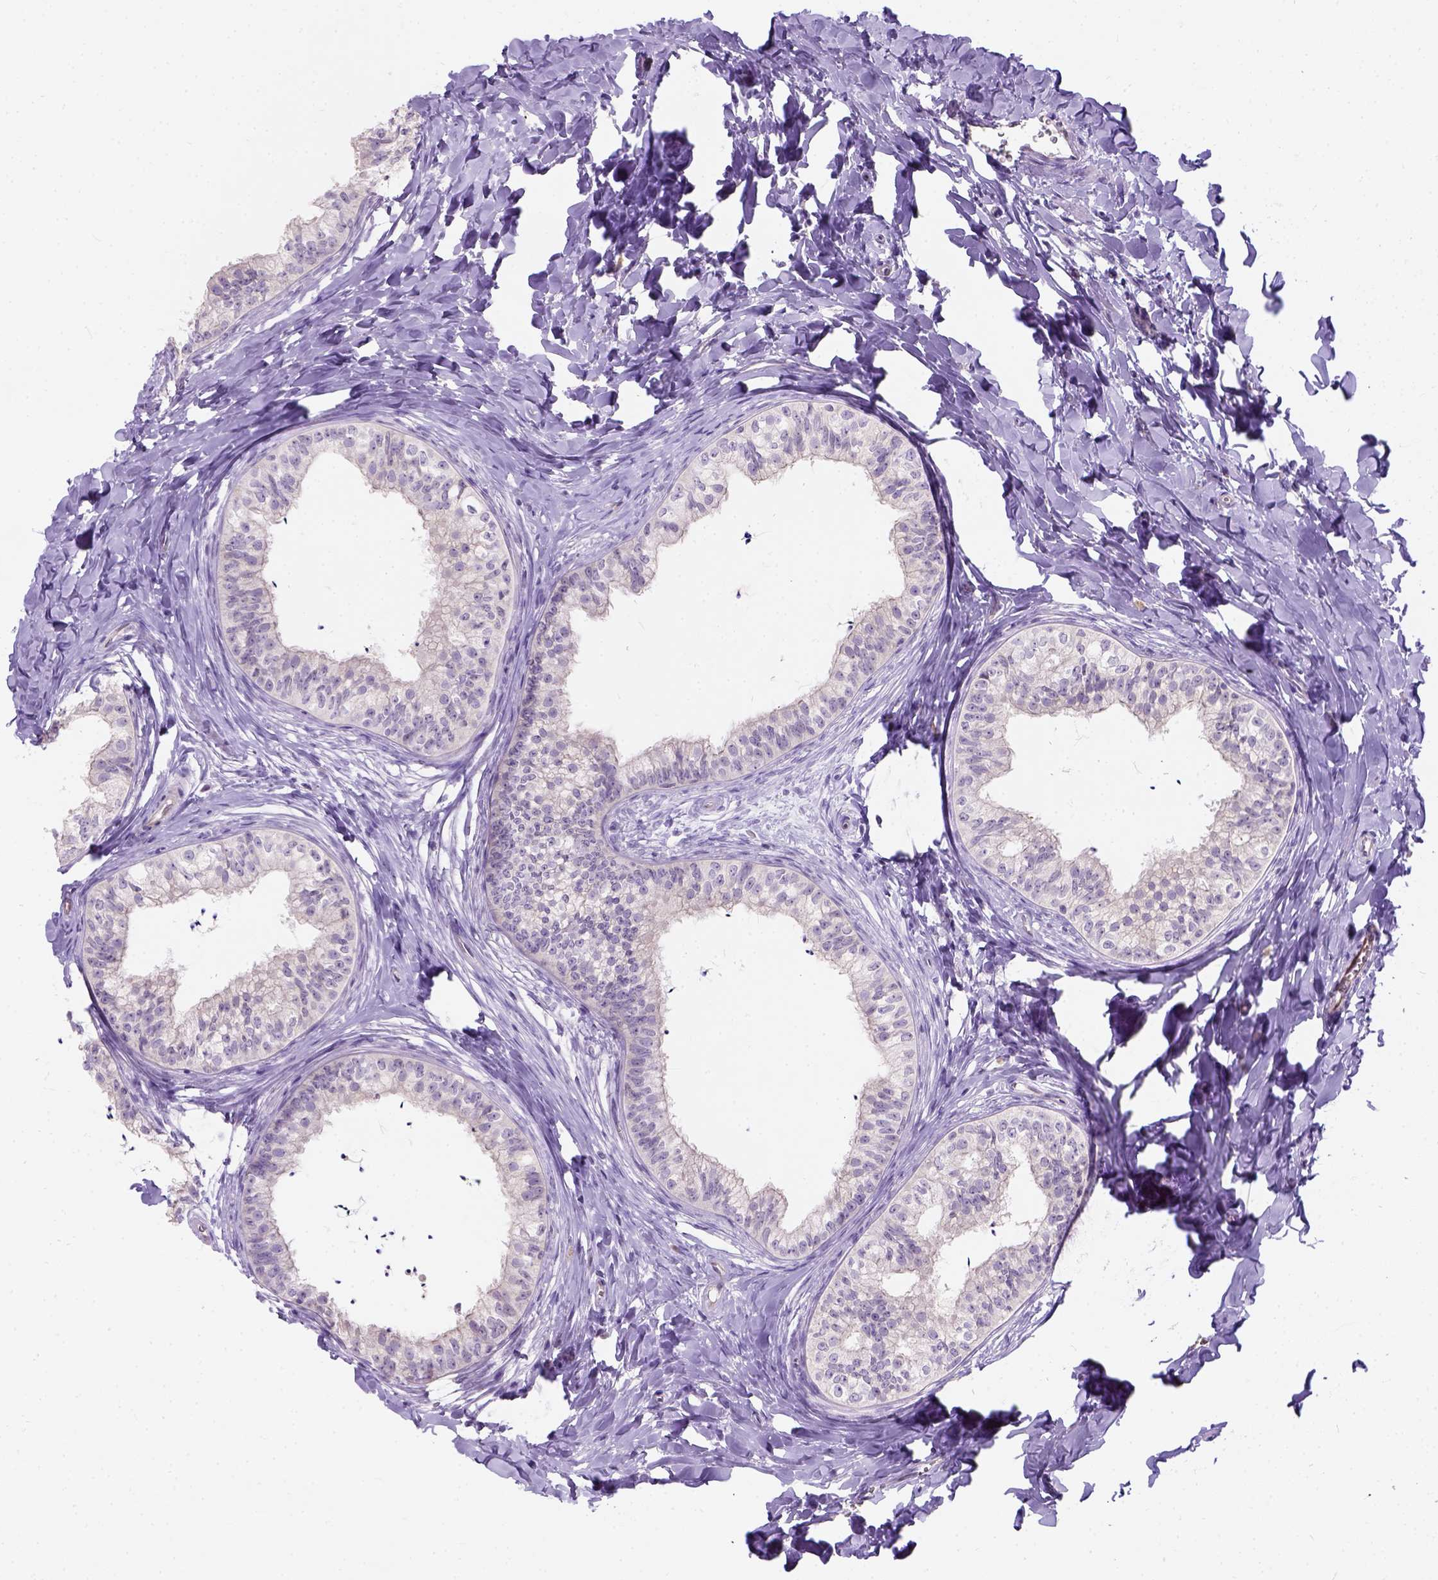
{"staining": {"intensity": "negative", "quantity": "none", "location": "none"}, "tissue": "epididymis", "cell_type": "Glandular cells", "image_type": "normal", "snomed": [{"axis": "morphology", "description": "Normal tissue, NOS"}, {"axis": "topography", "description": "Epididymis"}], "caption": "This photomicrograph is of unremarkable epididymis stained with immunohistochemistry (IHC) to label a protein in brown with the nuclei are counter-stained blue. There is no expression in glandular cells.", "gene": "C20orf144", "patient": {"sex": "male", "age": 24}}